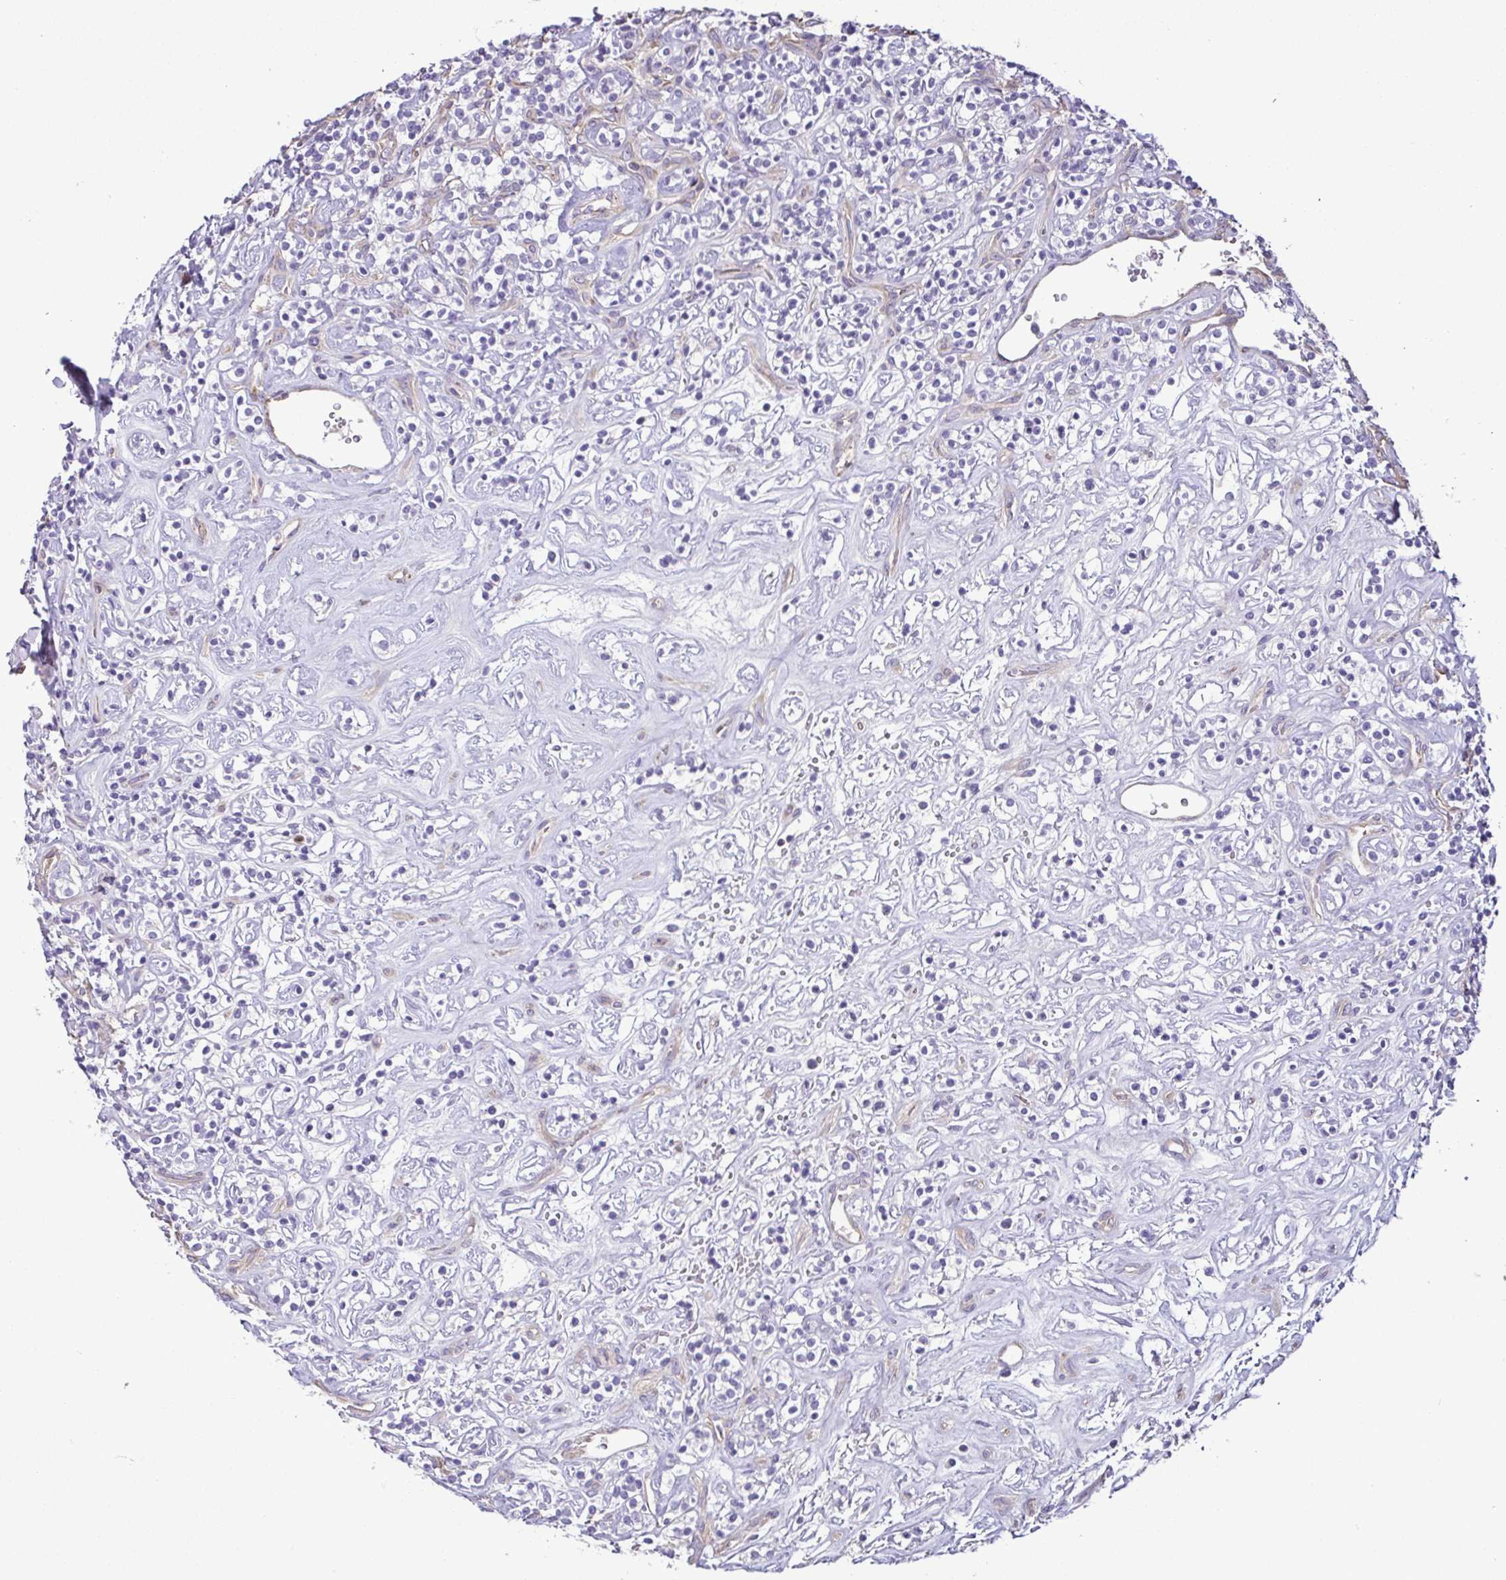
{"staining": {"intensity": "negative", "quantity": "none", "location": "none"}, "tissue": "renal cancer", "cell_type": "Tumor cells", "image_type": "cancer", "snomed": [{"axis": "morphology", "description": "Adenocarcinoma, NOS"}, {"axis": "topography", "description": "Kidney"}], "caption": "Tumor cells show no significant protein expression in renal cancer (adenocarcinoma).", "gene": "MYL10", "patient": {"sex": "male", "age": 77}}